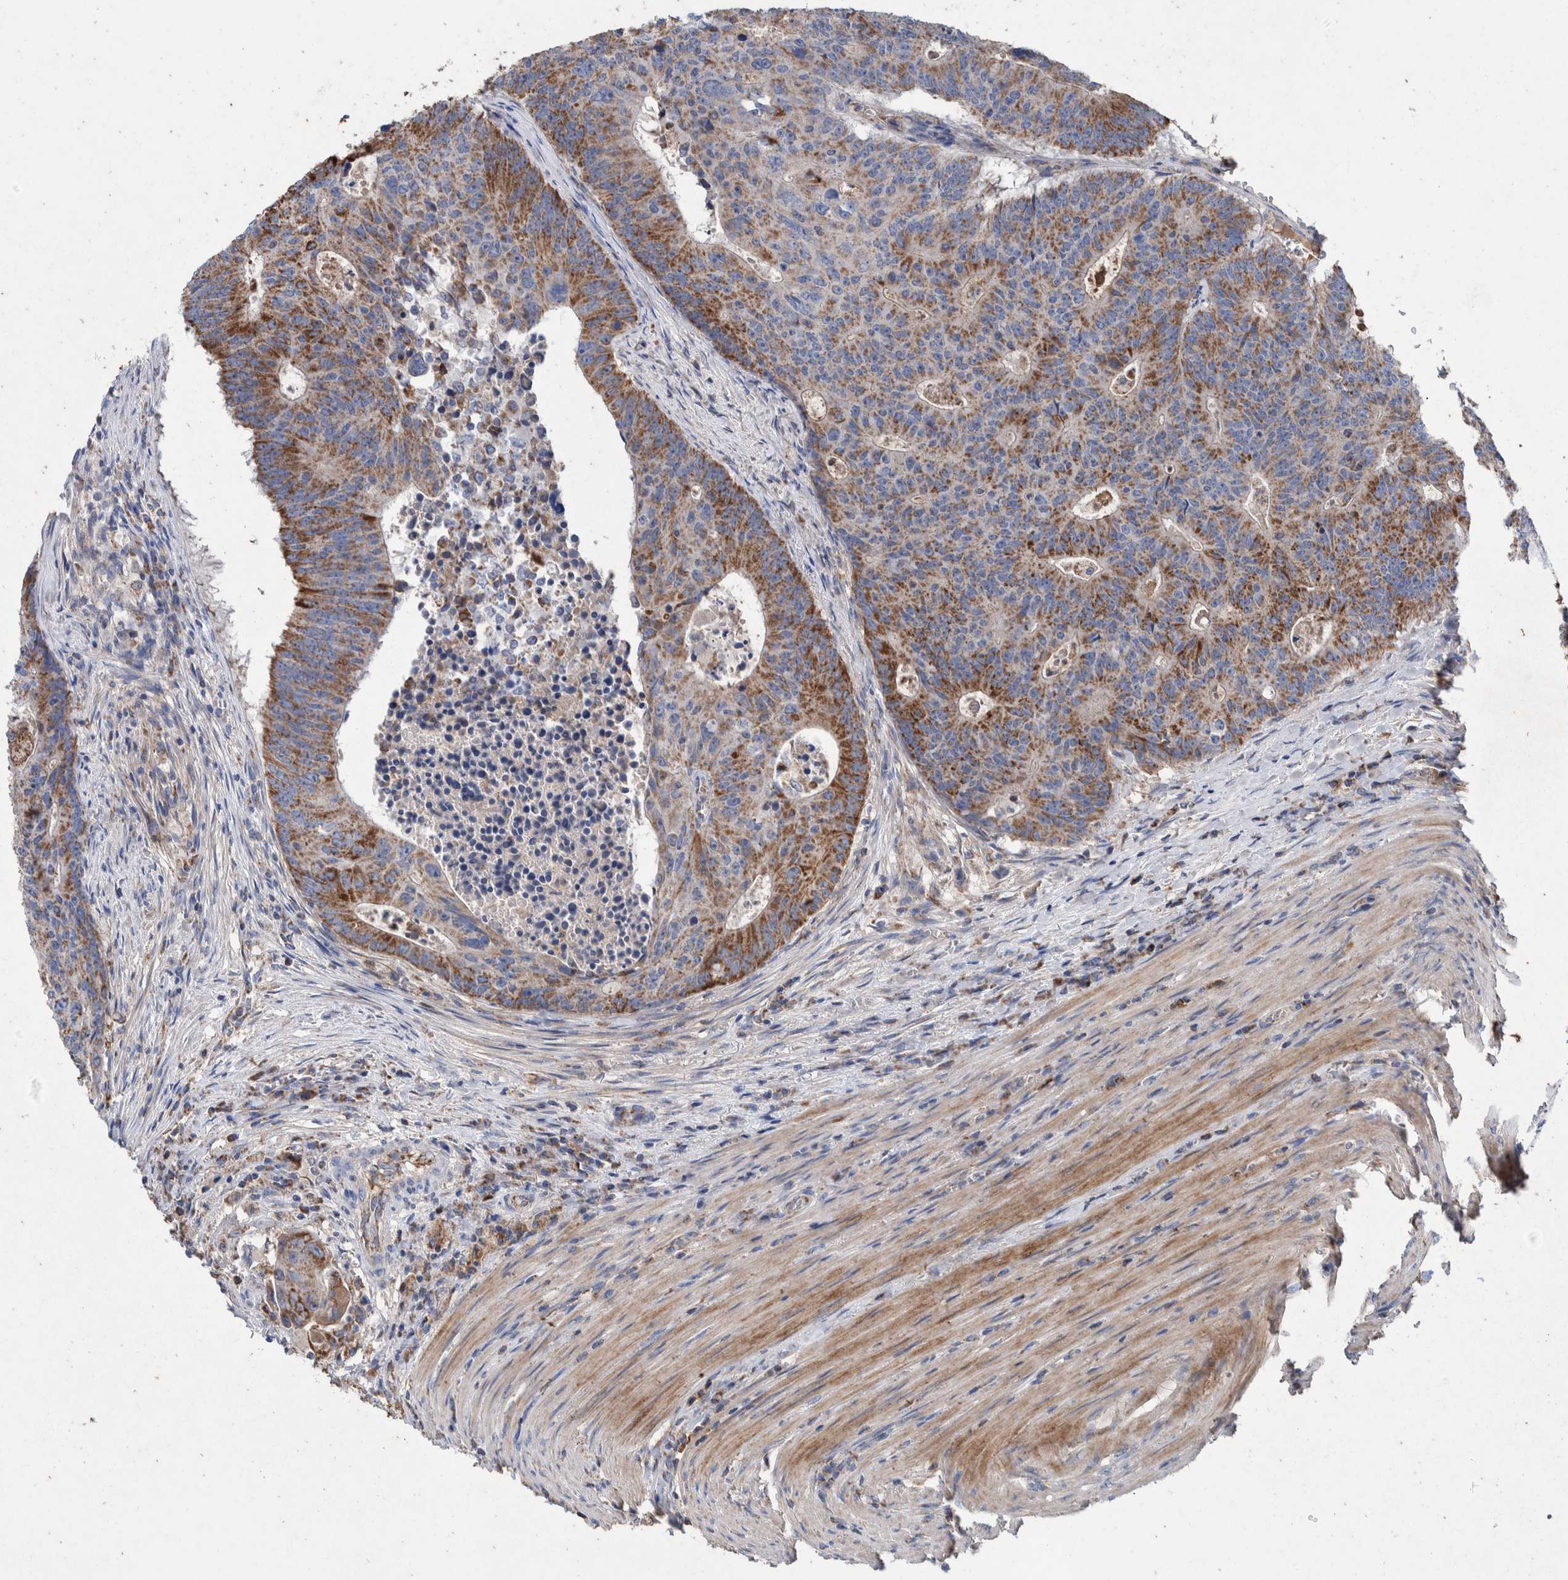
{"staining": {"intensity": "moderate", "quantity": ">75%", "location": "cytoplasmic/membranous"}, "tissue": "colorectal cancer", "cell_type": "Tumor cells", "image_type": "cancer", "snomed": [{"axis": "morphology", "description": "Adenocarcinoma, NOS"}, {"axis": "topography", "description": "Colon"}], "caption": "About >75% of tumor cells in human colorectal cancer (adenocarcinoma) exhibit moderate cytoplasmic/membranous protein positivity as visualized by brown immunohistochemical staining.", "gene": "DECR1", "patient": {"sex": "male", "age": 87}}